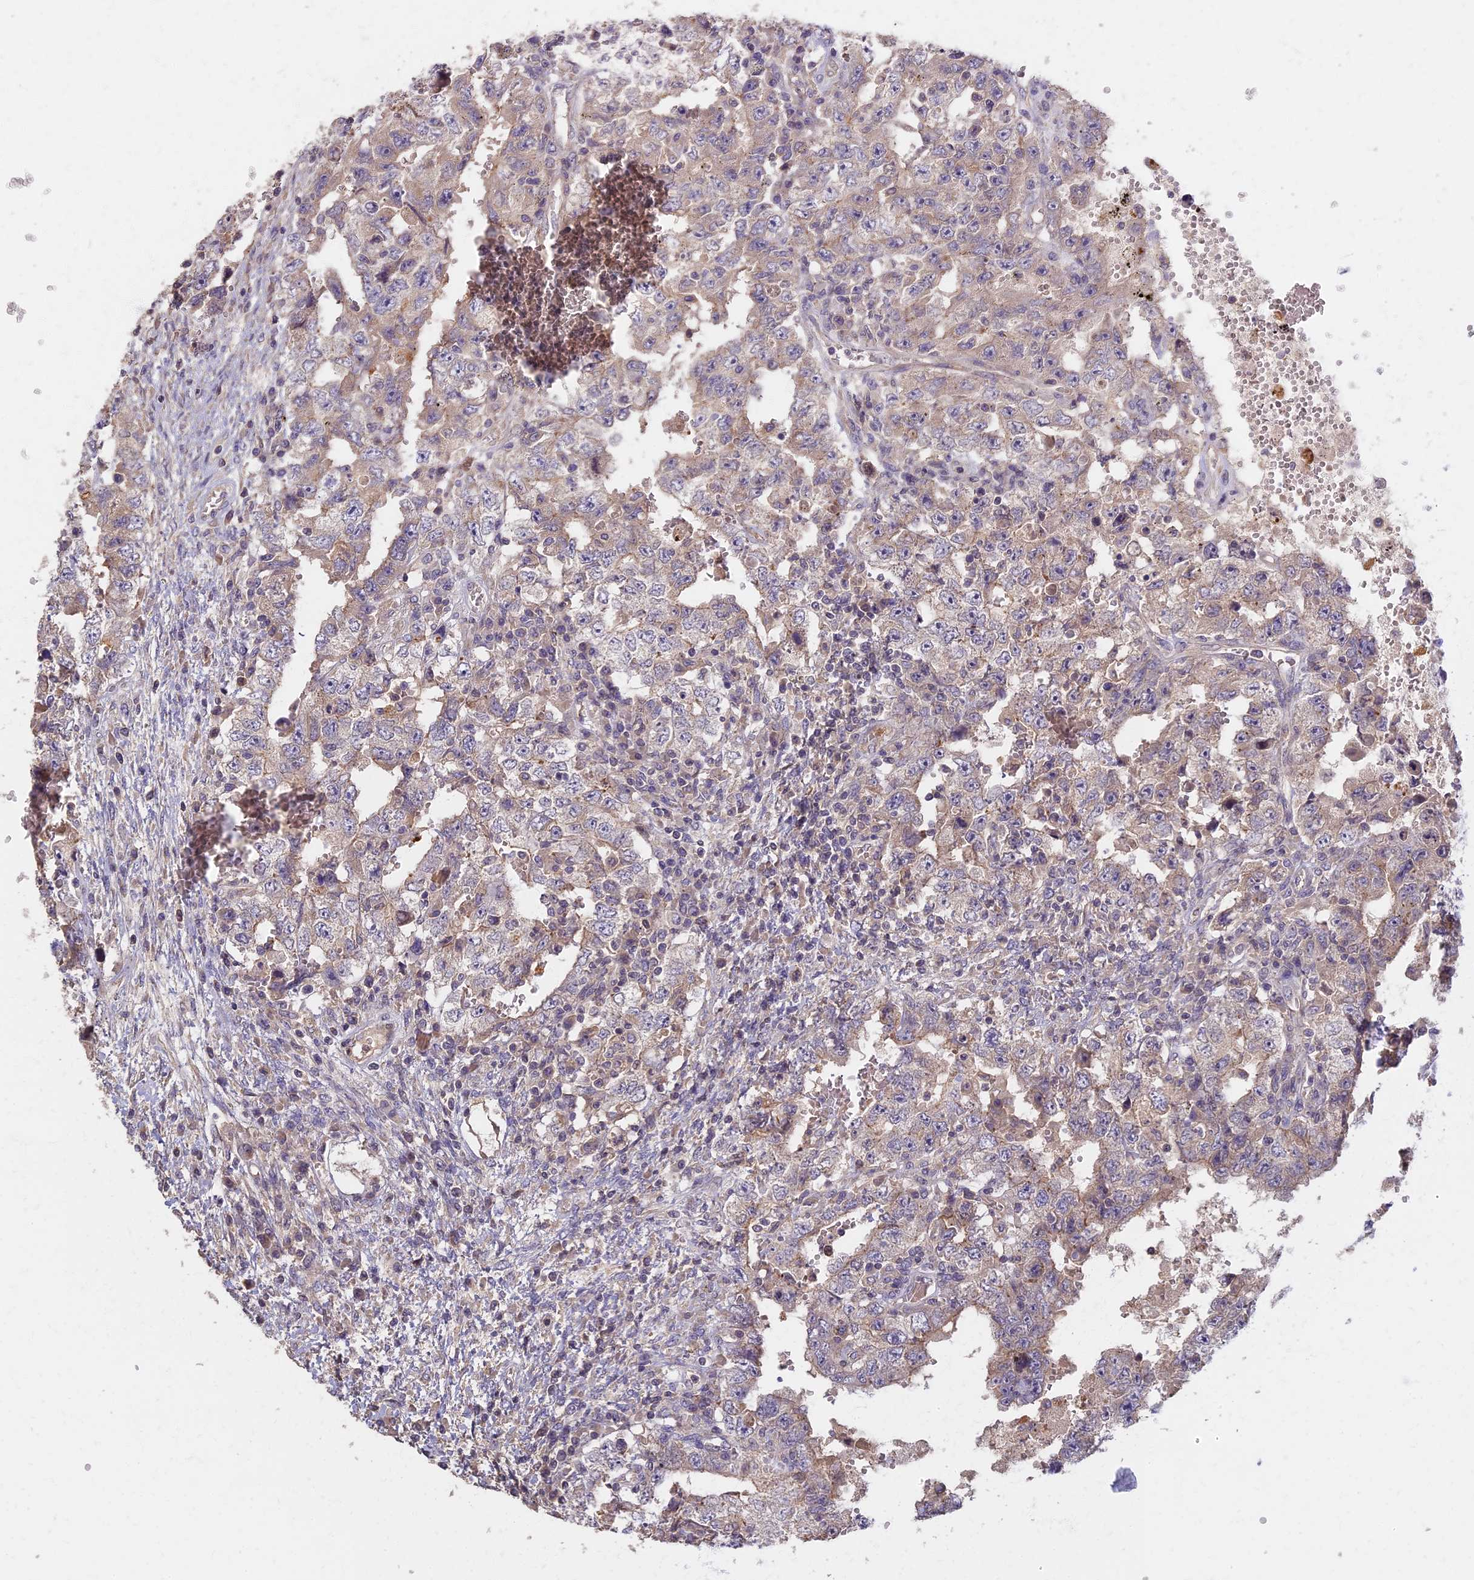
{"staining": {"intensity": "weak", "quantity": "<25%", "location": "cytoplasmic/membranous"}, "tissue": "testis cancer", "cell_type": "Tumor cells", "image_type": "cancer", "snomed": [{"axis": "morphology", "description": "Carcinoma, Embryonal, NOS"}, {"axis": "topography", "description": "Testis"}], "caption": "Immunohistochemistry photomicrograph of neoplastic tissue: human testis cancer (embryonal carcinoma) stained with DAB (3,3'-diaminobenzidine) shows no significant protein staining in tumor cells.", "gene": "AP4E1", "patient": {"sex": "male", "age": 26}}